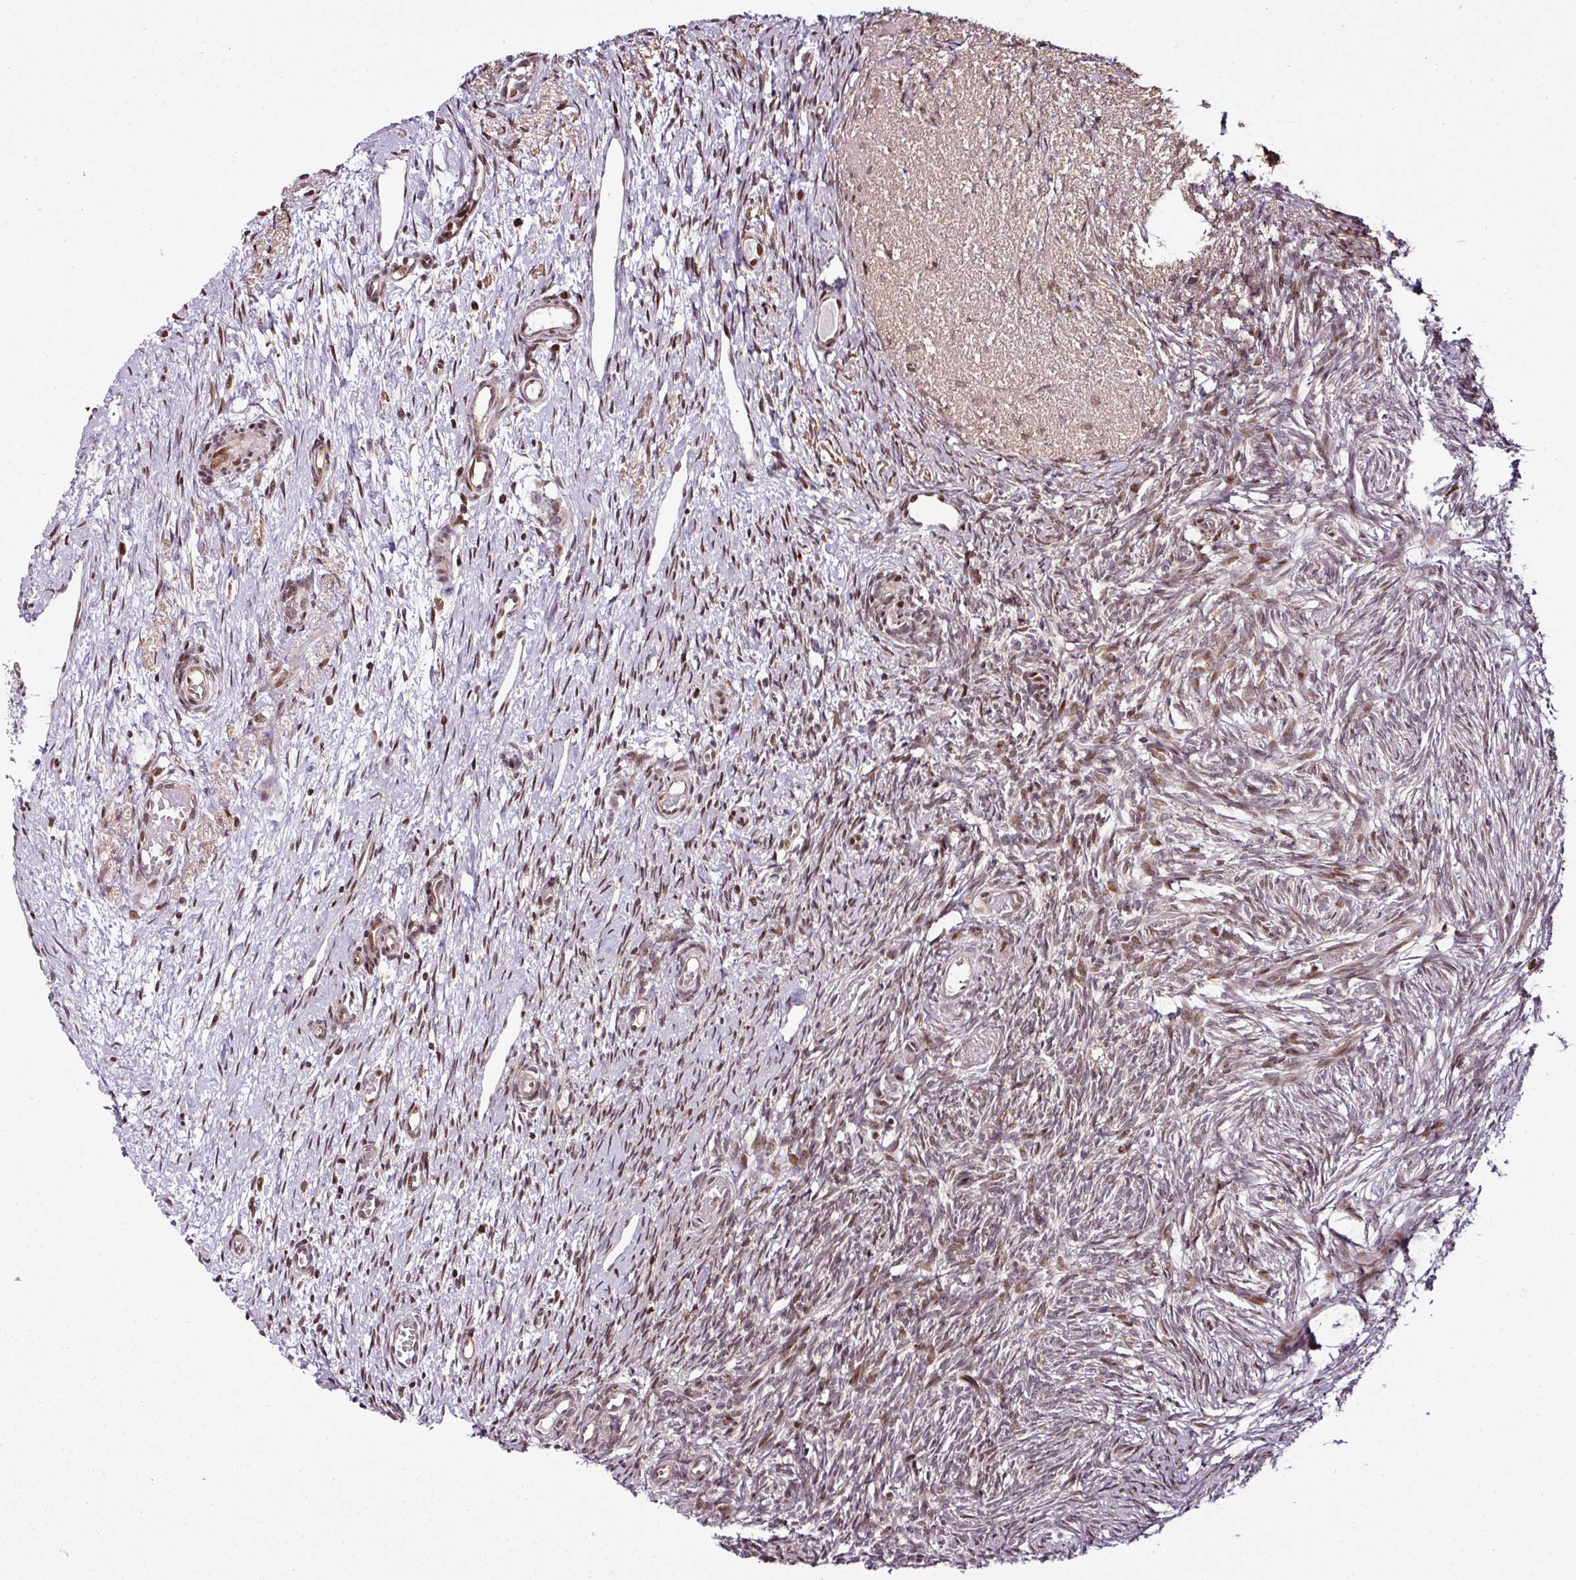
{"staining": {"intensity": "weak", "quantity": ">75%", "location": "nuclear"}, "tissue": "ovary", "cell_type": "Follicle cells", "image_type": "normal", "snomed": [{"axis": "morphology", "description": "Normal tissue, NOS"}, {"axis": "topography", "description": "Ovary"}], "caption": "The immunohistochemical stain highlights weak nuclear expression in follicle cells of unremarkable ovary.", "gene": "COPRS", "patient": {"sex": "female", "age": 51}}